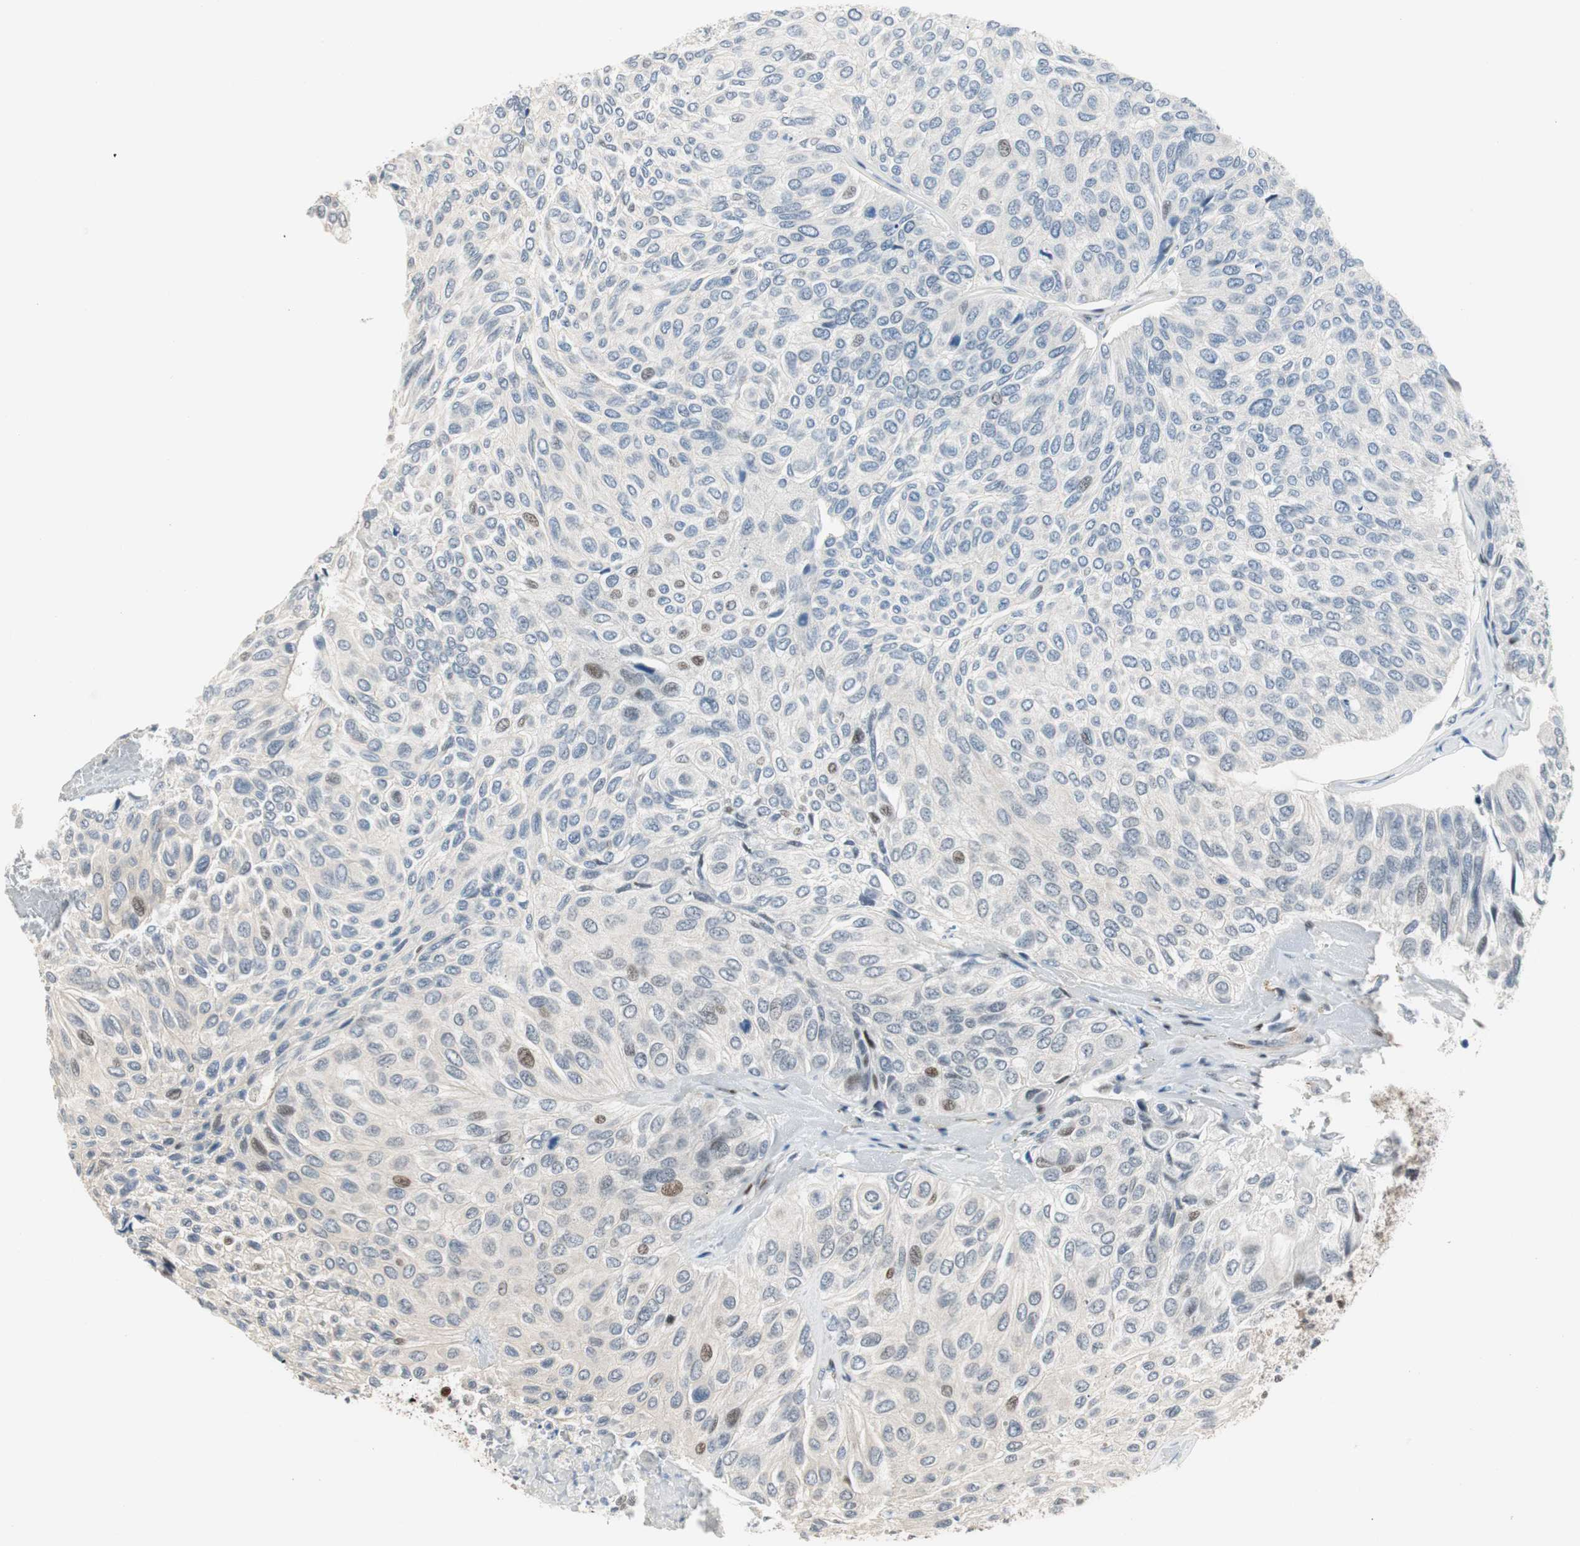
{"staining": {"intensity": "weak", "quantity": "<25%", "location": "nuclear"}, "tissue": "urothelial cancer", "cell_type": "Tumor cells", "image_type": "cancer", "snomed": [{"axis": "morphology", "description": "Urothelial carcinoma, High grade"}, {"axis": "topography", "description": "Urinary bladder"}], "caption": "Tumor cells show no significant expression in urothelial cancer.", "gene": "RAD1", "patient": {"sex": "male", "age": 66}}